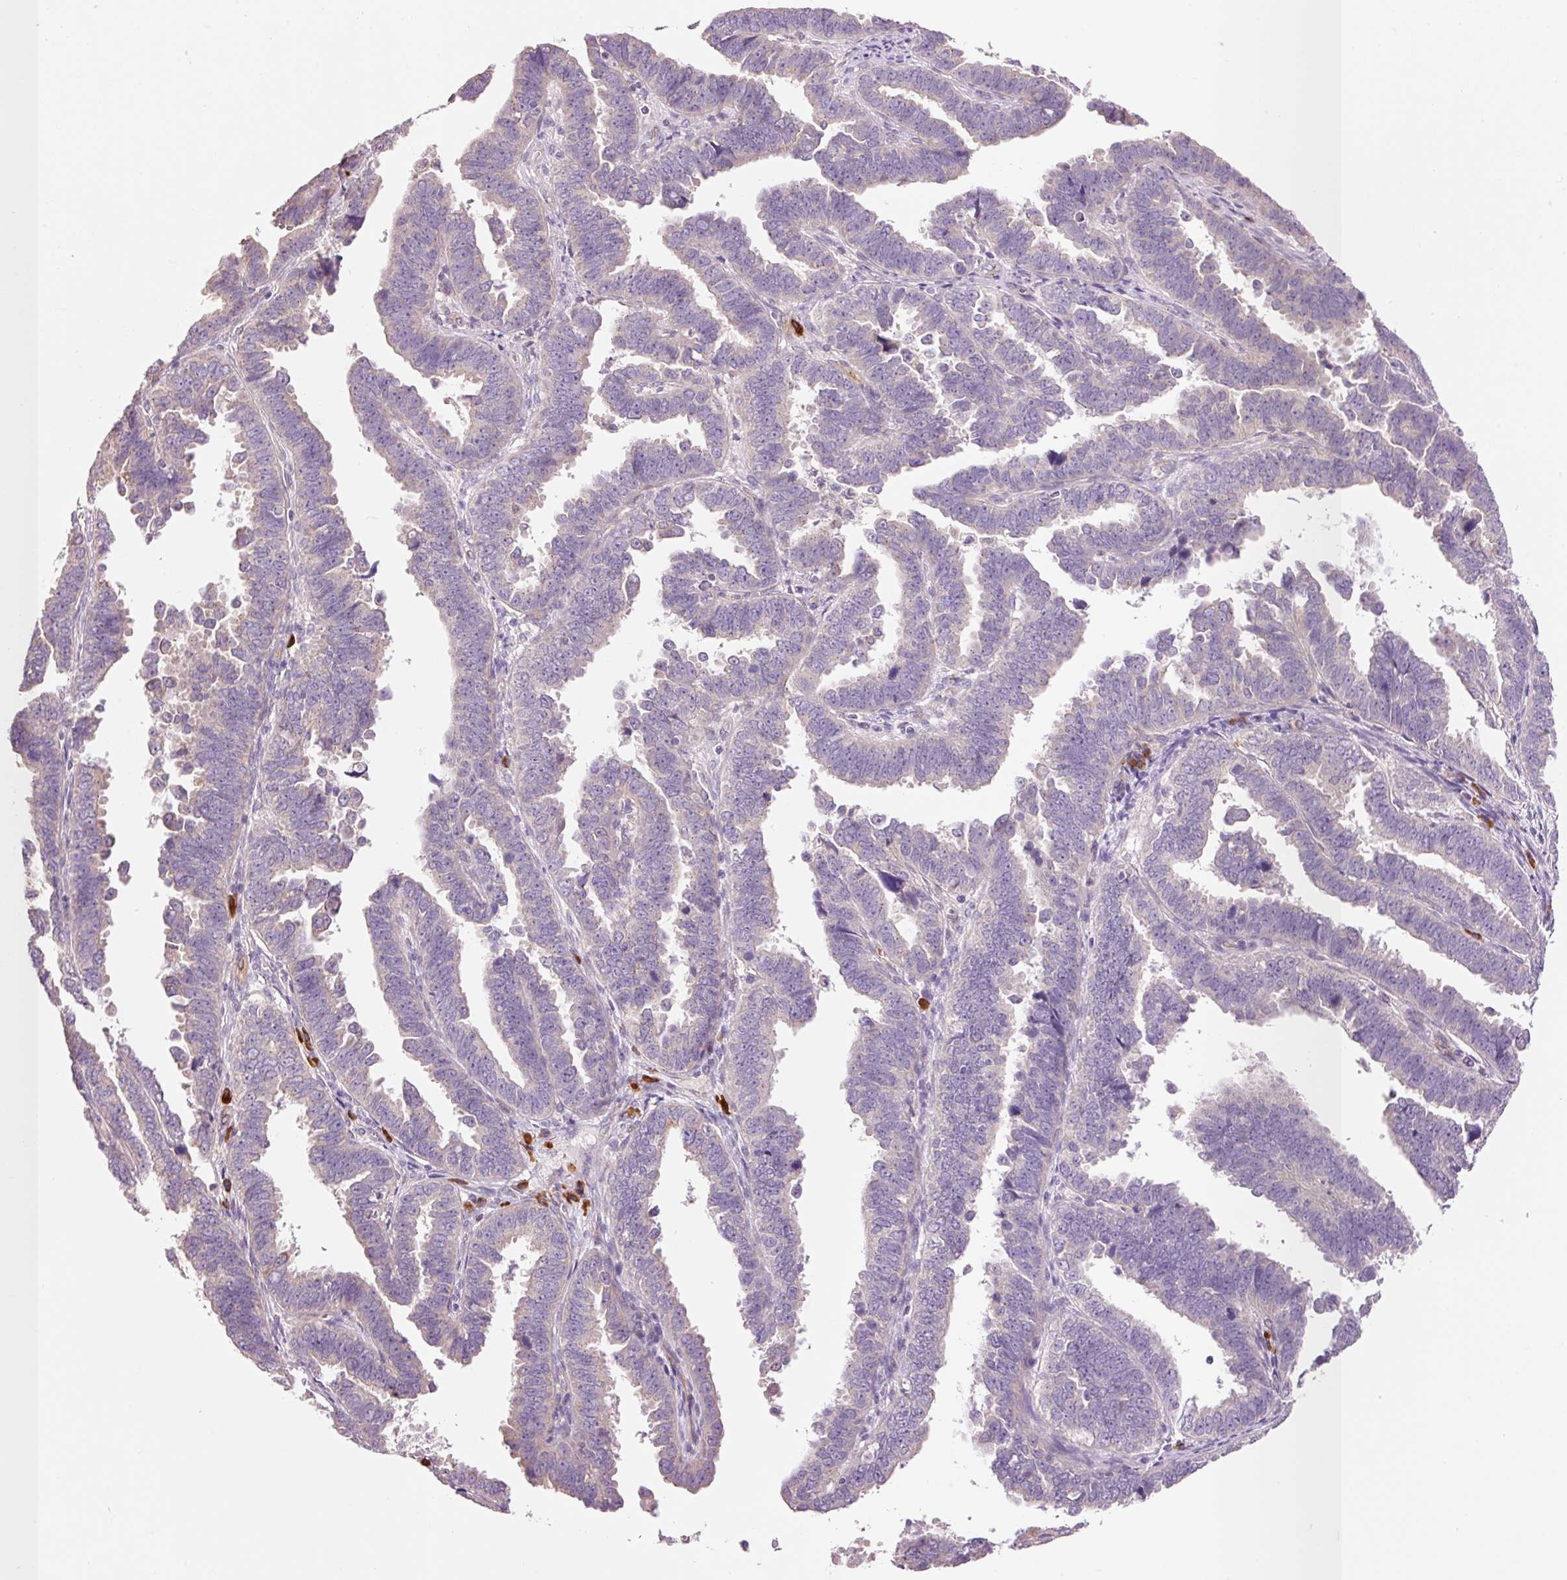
{"staining": {"intensity": "negative", "quantity": "none", "location": "none"}, "tissue": "endometrial cancer", "cell_type": "Tumor cells", "image_type": "cancer", "snomed": [{"axis": "morphology", "description": "Adenocarcinoma, NOS"}, {"axis": "topography", "description": "Endometrium"}], "caption": "Tumor cells are negative for protein expression in human endometrial cancer.", "gene": "PNPLA5", "patient": {"sex": "female", "age": 75}}